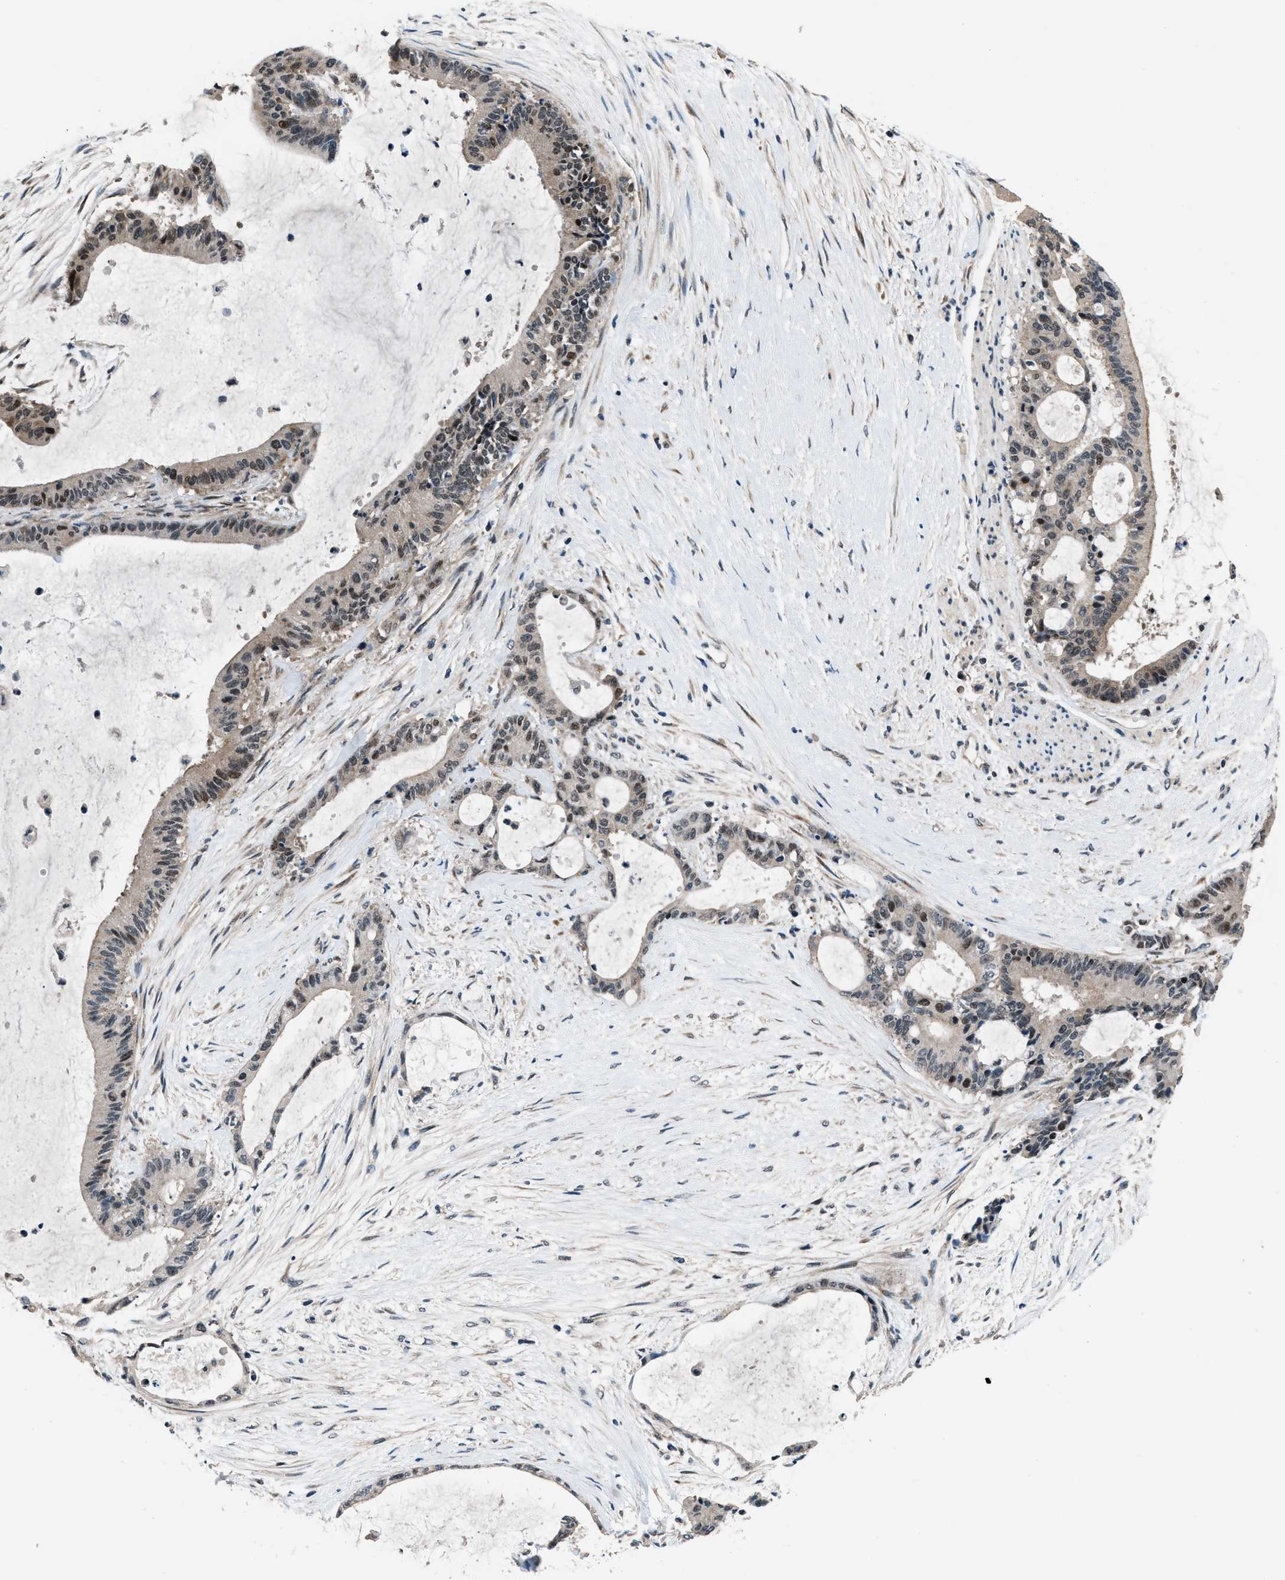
{"staining": {"intensity": "weak", "quantity": ">75%", "location": "cytoplasmic/membranous,nuclear"}, "tissue": "liver cancer", "cell_type": "Tumor cells", "image_type": "cancer", "snomed": [{"axis": "morphology", "description": "Cholangiocarcinoma"}, {"axis": "topography", "description": "Liver"}], "caption": "Immunohistochemical staining of human liver cholangiocarcinoma shows weak cytoplasmic/membranous and nuclear protein staining in about >75% of tumor cells.", "gene": "SETD5", "patient": {"sex": "female", "age": 73}}